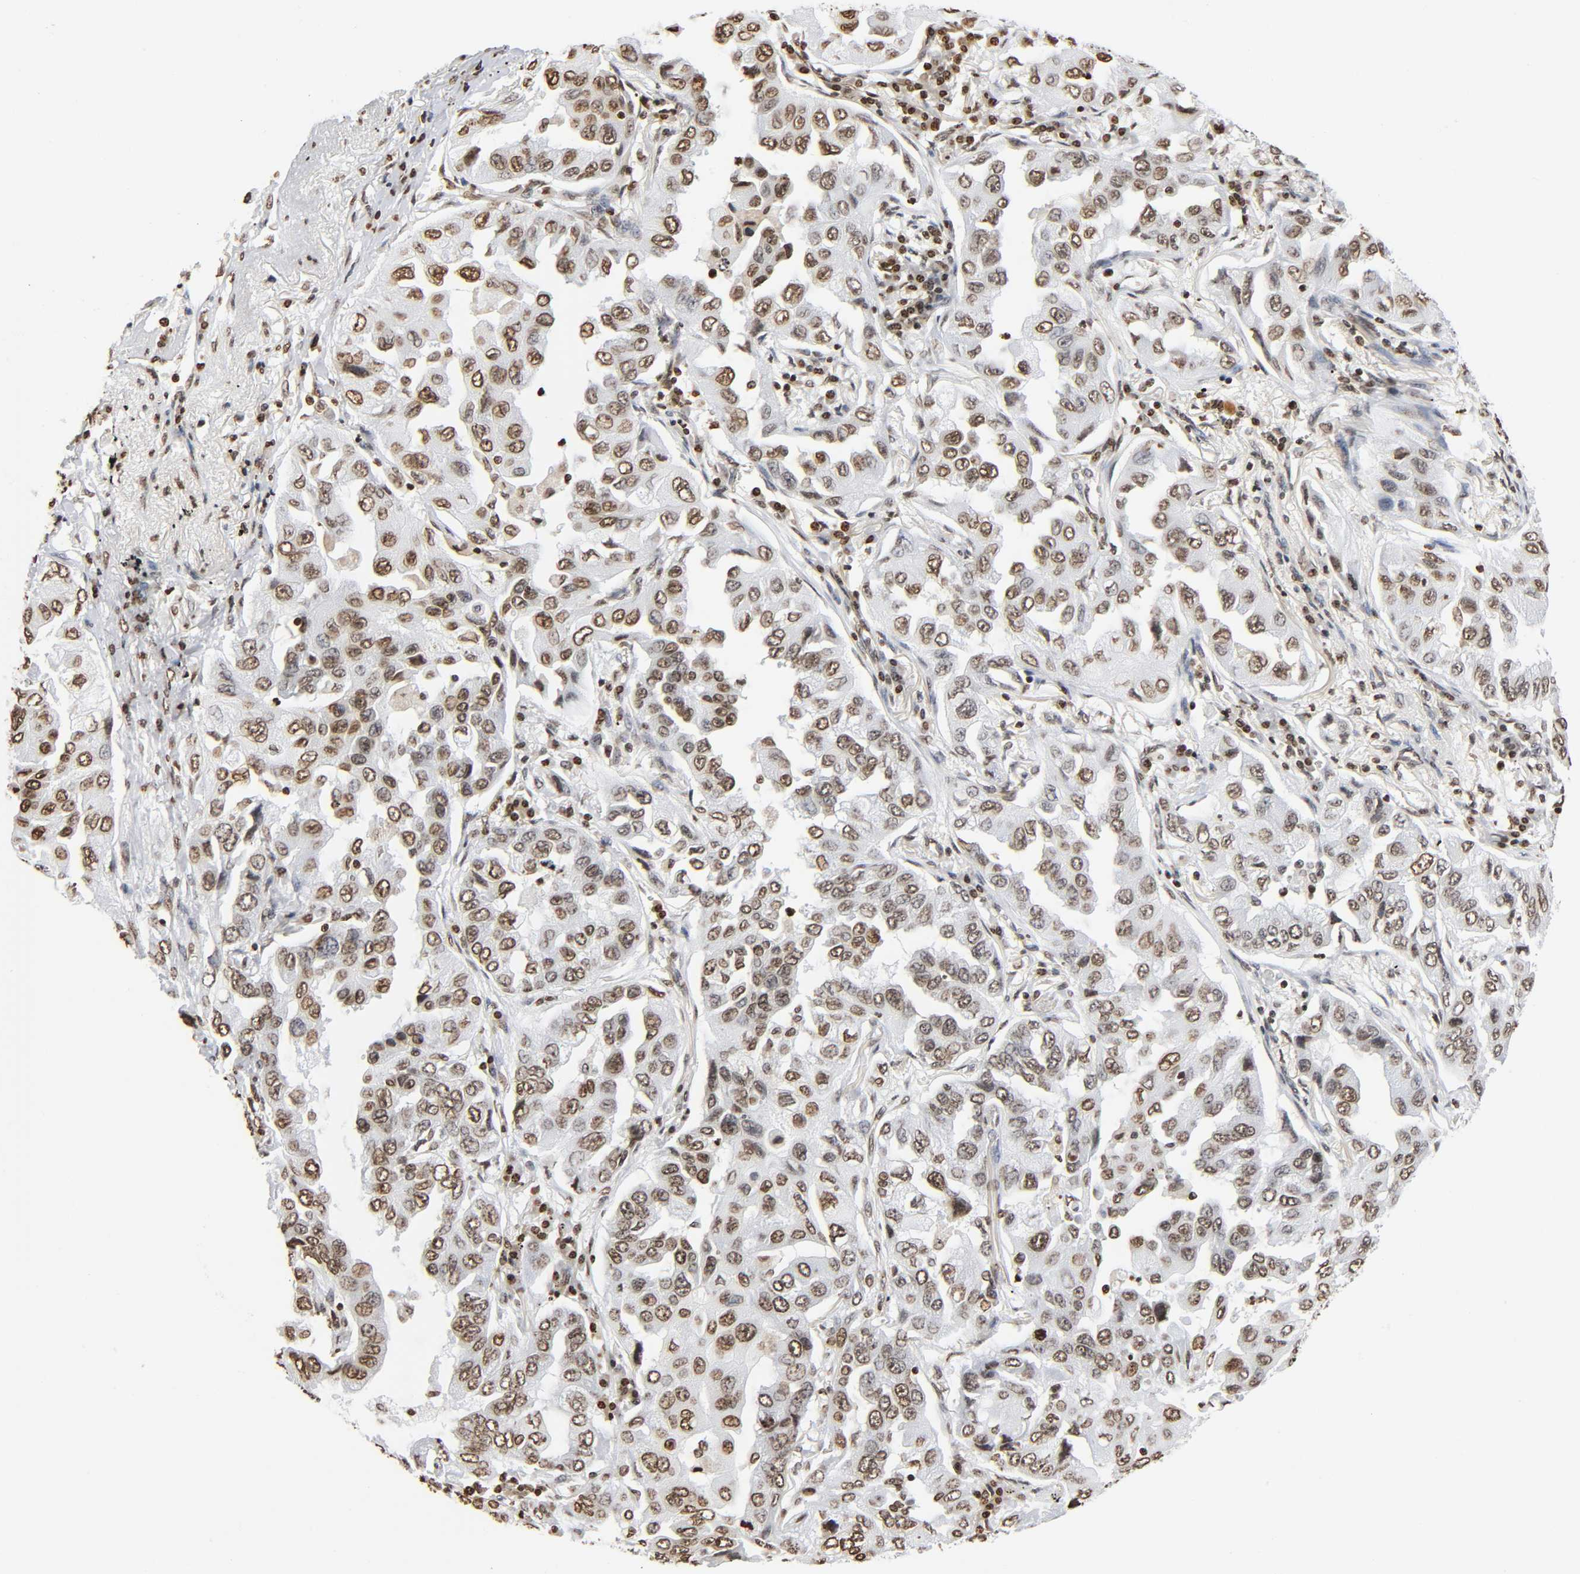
{"staining": {"intensity": "moderate", "quantity": ">75%", "location": "nuclear"}, "tissue": "lung cancer", "cell_type": "Tumor cells", "image_type": "cancer", "snomed": [{"axis": "morphology", "description": "Adenocarcinoma, NOS"}, {"axis": "topography", "description": "Lung"}], "caption": "Immunohistochemical staining of human adenocarcinoma (lung) demonstrates medium levels of moderate nuclear staining in about >75% of tumor cells.", "gene": "HOXA6", "patient": {"sex": "female", "age": 65}}